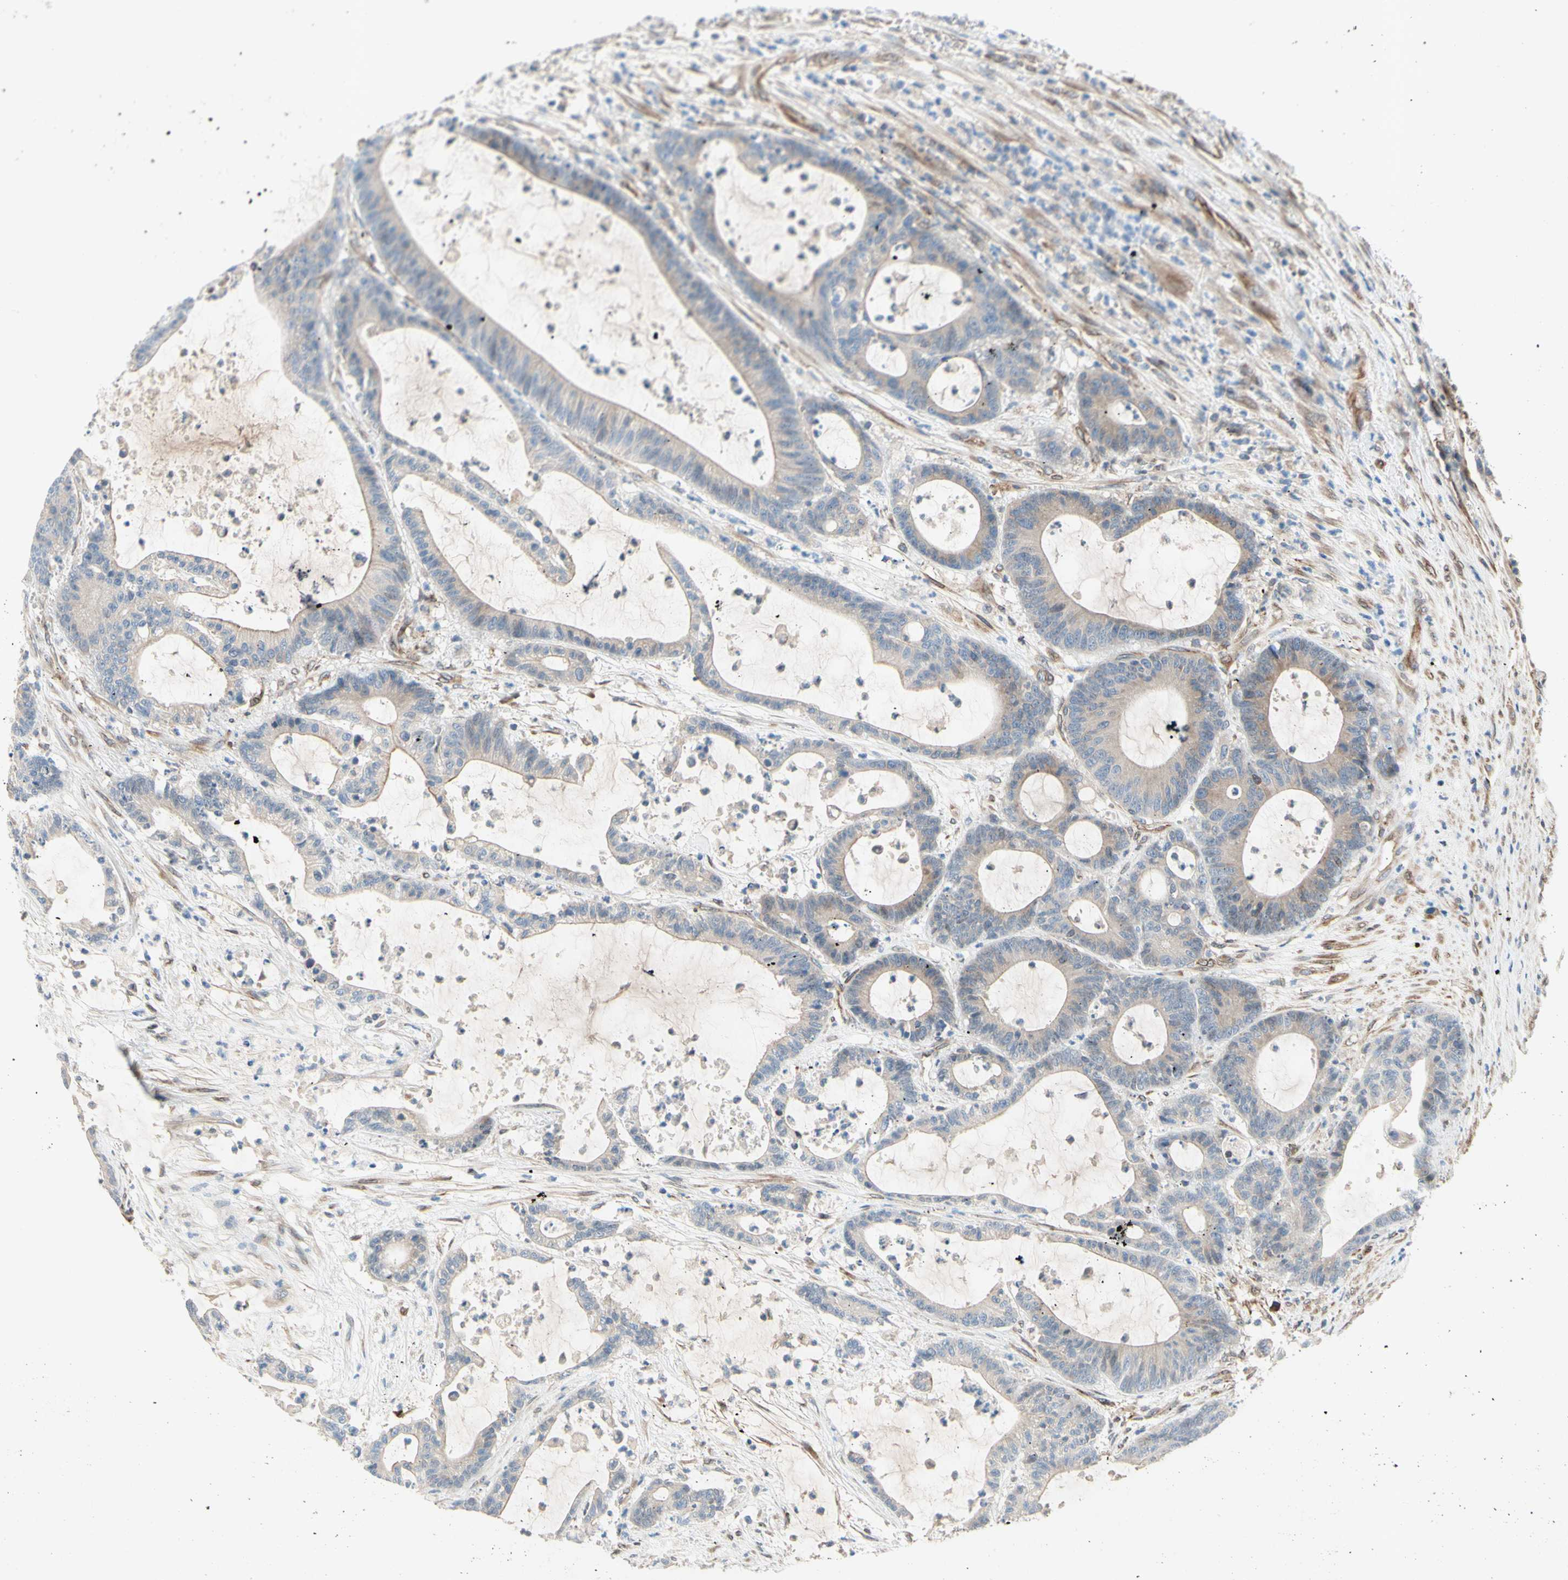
{"staining": {"intensity": "weak", "quantity": ">75%", "location": "cytoplasmic/membranous"}, "tissue": "colorectal cancer", "cell_type": "Tumor cells", "image_type": "cancer", "snomed": [{"axis": "morphology", "description": "Adenocarcinoma, NOS"}, {"axis": "topography", "description": "Colon"}], "caption": "Immunohistochemical staining of human colorectal cancer displays low levels of weak cytoplasmic/membranous positivity in approximately >75% of tumor cells.", "gene": "TRAF2", "patient": {"sex": "female", "age": 84}}